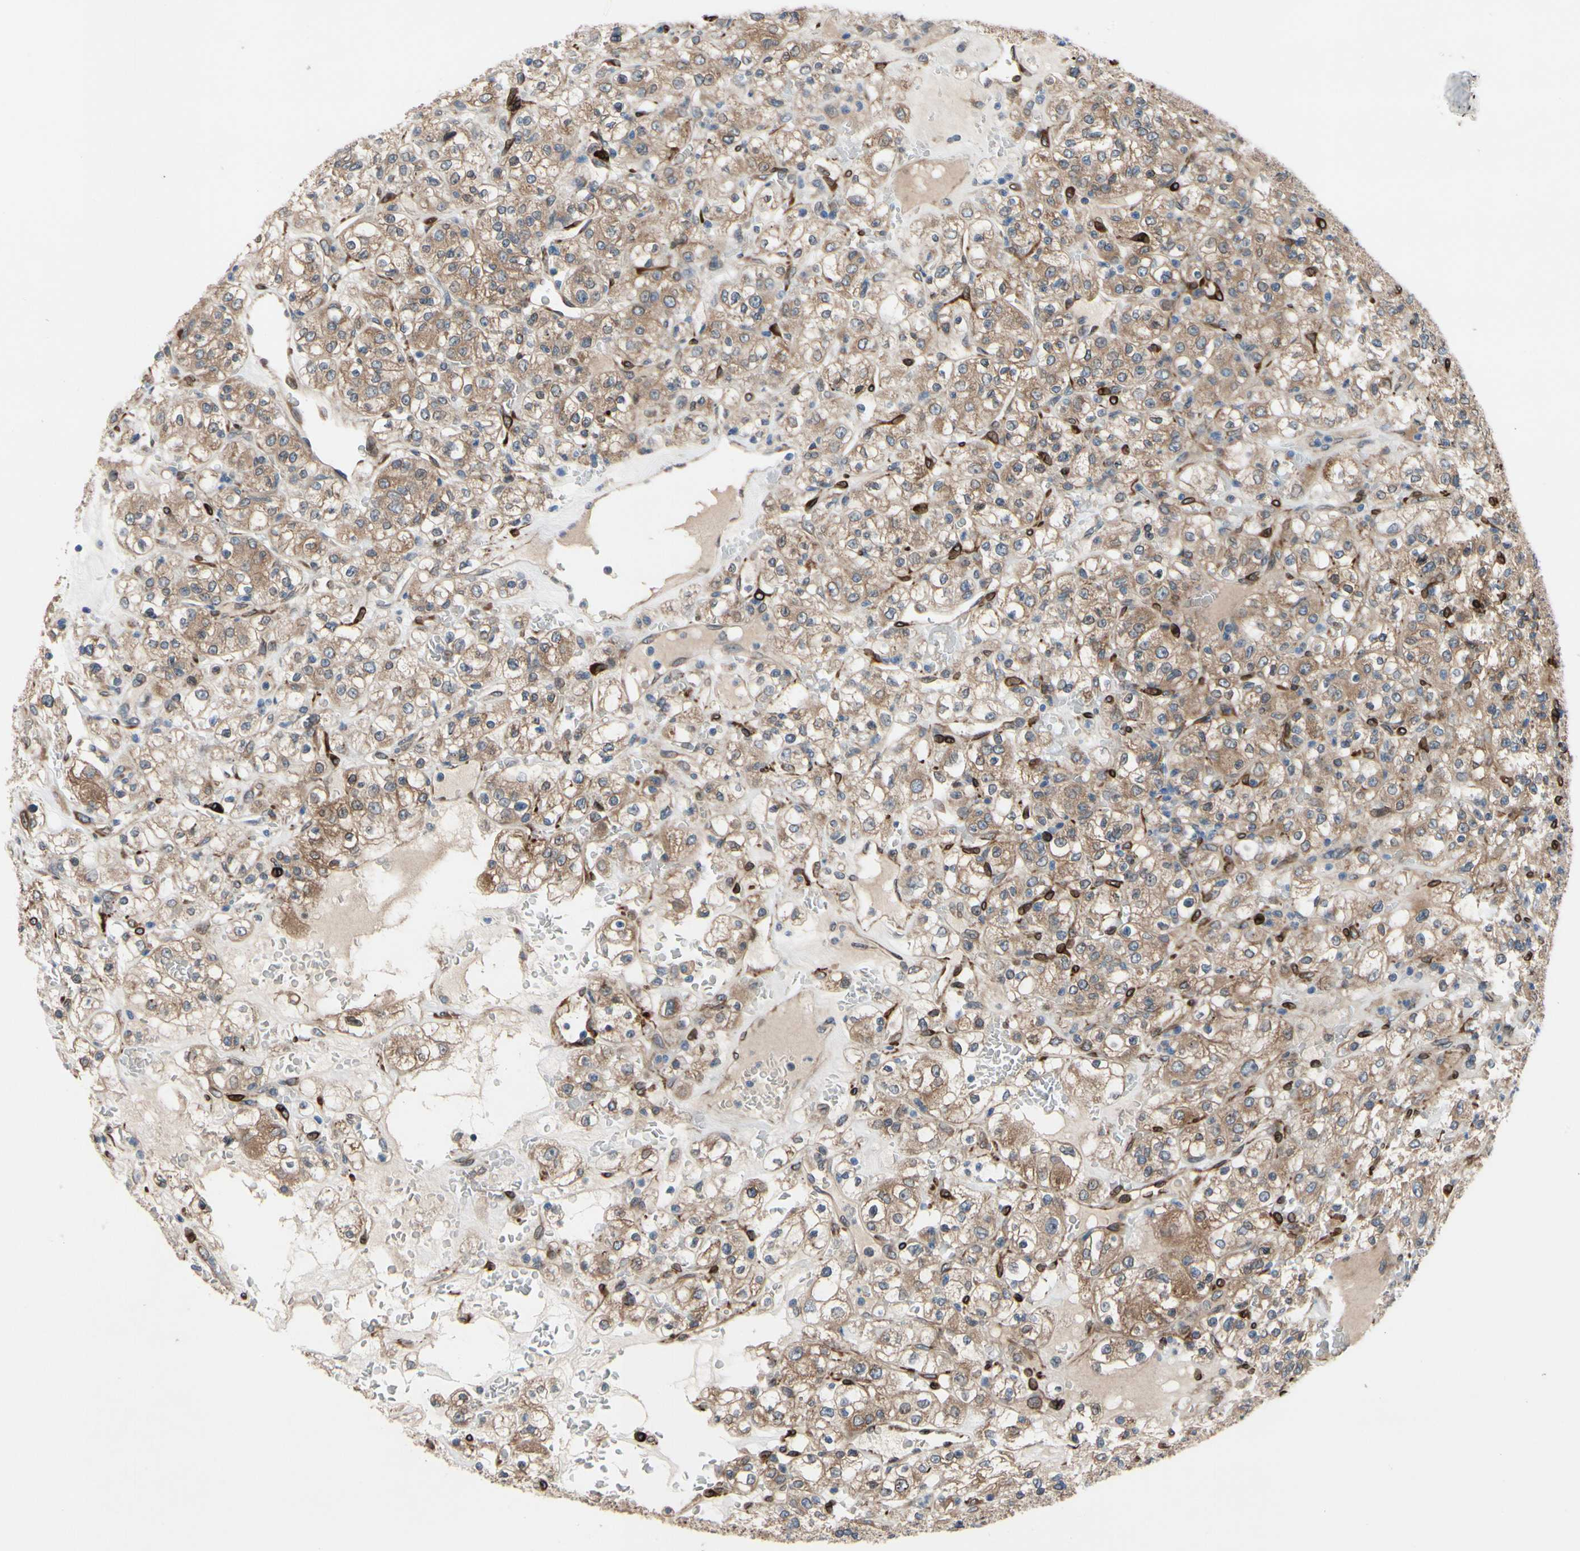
{"staining": {"intensity": "weak", "quantity": ">75%", "location": "cytoplasmic/membranous"}, "tissue": "renal cancer", "cell_type": "Tumor cells", "image_type": "cancer", "snomed": [{"axis": "morphology", "description": "Normal tissue, NOS"}, {"axis": "morphology", "description": "Adenocarcinoma, NOS"}, {"axis": "topography", "description": "Kidney"}], "caption": "This photomicrograph displays renal cancer stained with IHC to label a protein in brown. The cytoplasmic/membranous of tumor cells show weak positivity for the protein. Nuclei are counter-stained blue.", "gene": "PRXL2A", "patient": {"sex": "female", "age": 72}}